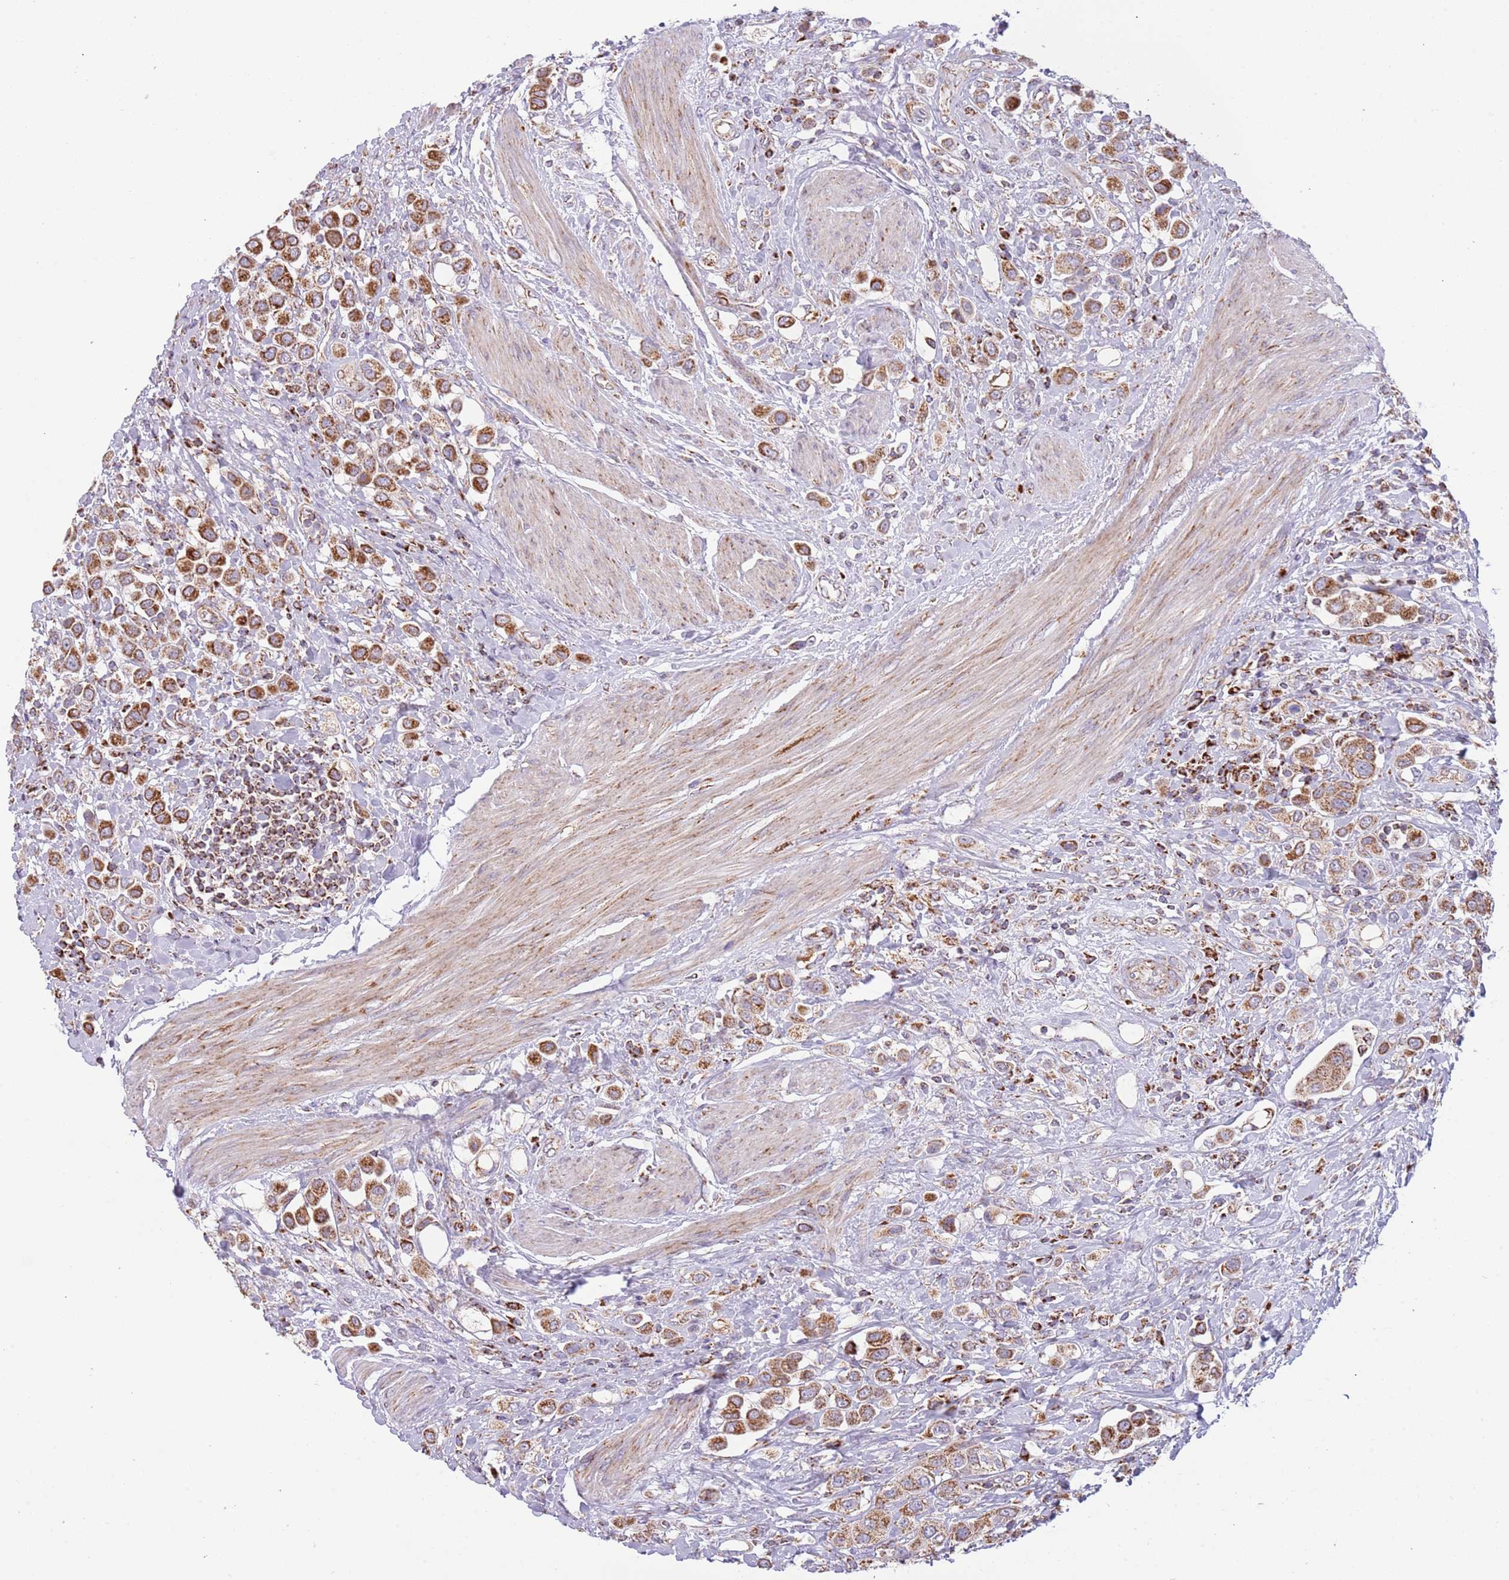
{"staining": {"intensity": "strong", "quantity": ">75%", "location": "cytoplasmic/membranous"}, "tissue": "urothelial cancer", "cell_type": "Tumor cells", "image_type": "cancer", "snomed": [{"axis": "morphology", "description": "Urothelial carcinoma, High grade"}, {"axis": "topography", "description": "Urinary bladder"}], "caption": "High-grade urothelial carcinoma stained for a protein reveals strong cytoplasmic/membranous positivity in tumor cells. The protein of interest is shown in brown color, while the nuclei are stained blue.", "gene": "LHX6", "patient": {"sex": "male", "age": 50}}